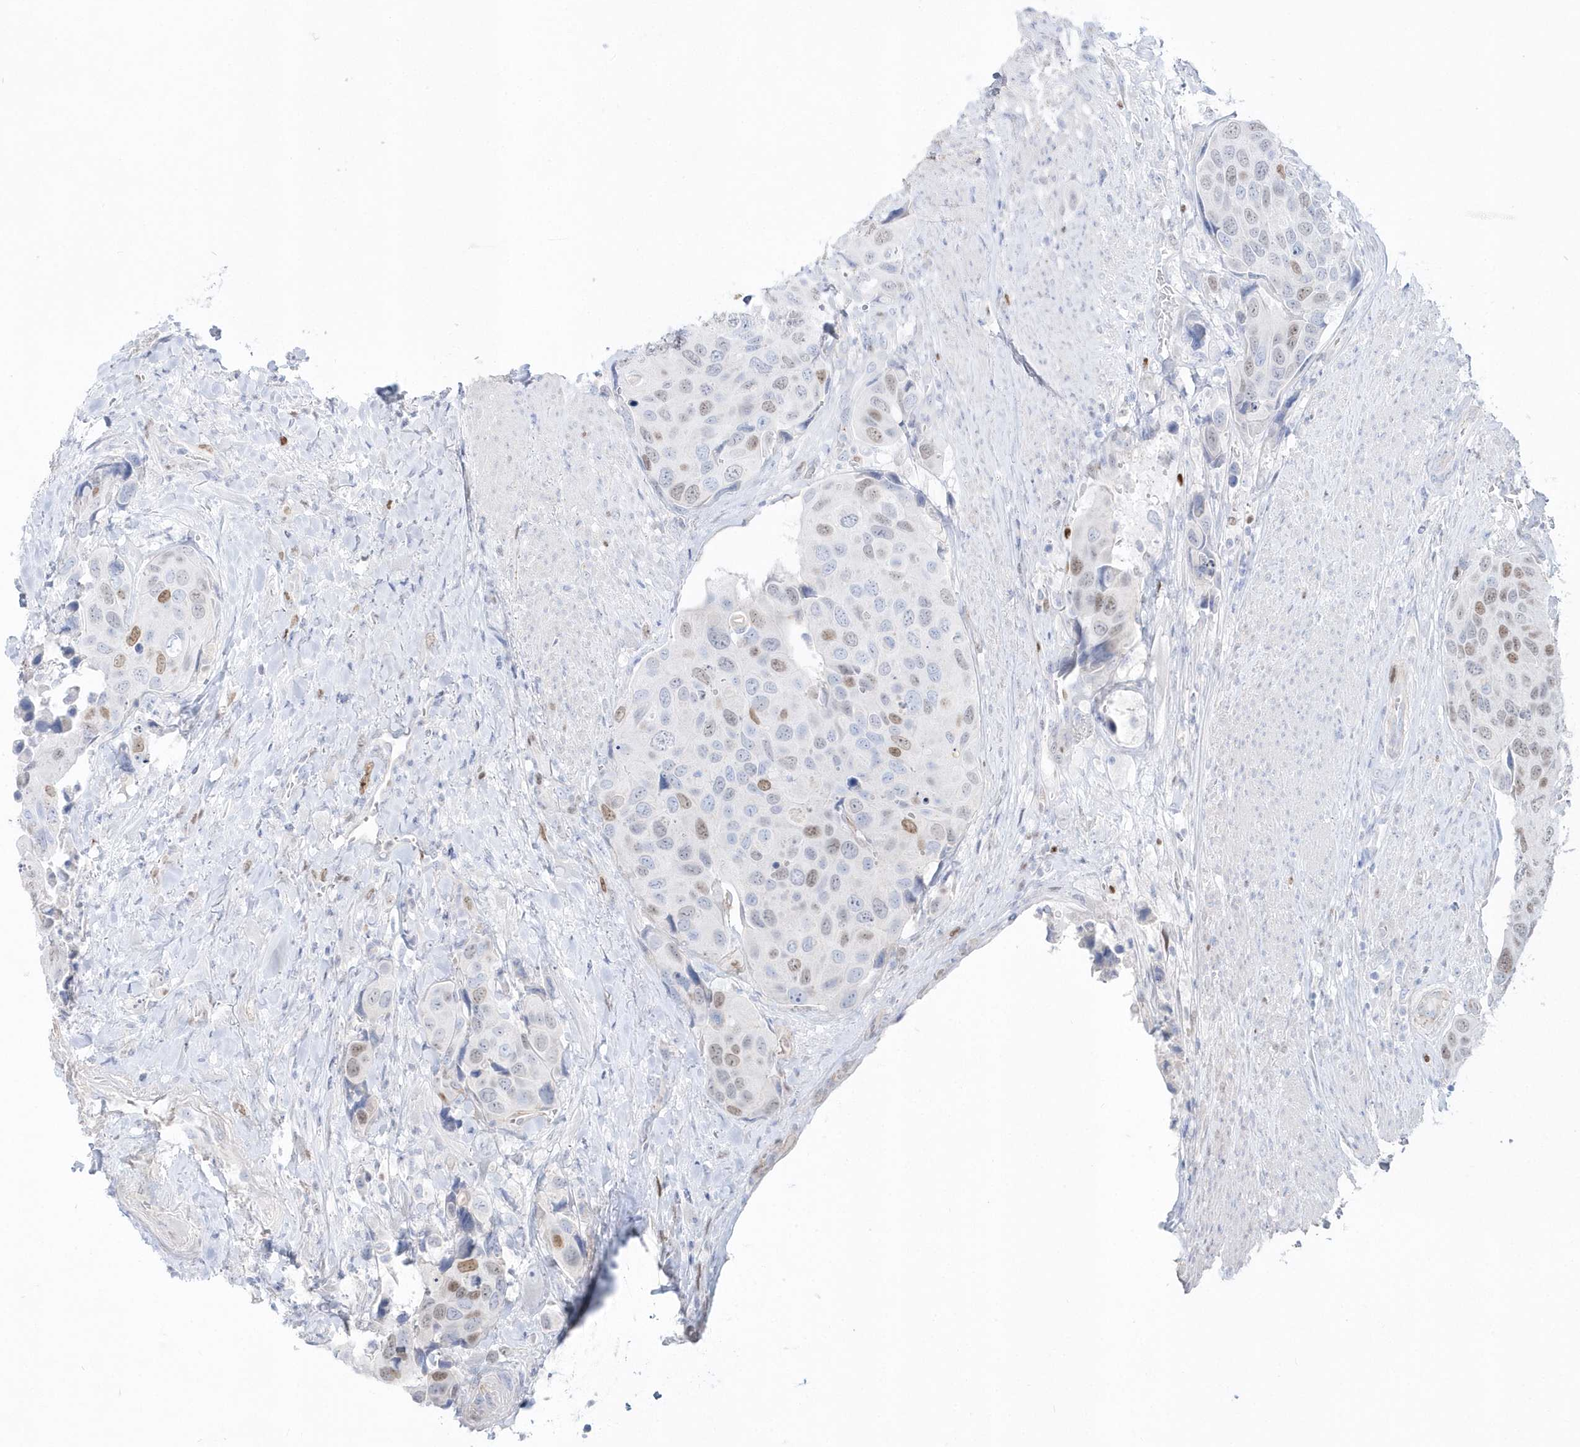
{"staining": {"intensity": "moderate", "quantity": "25%-75%", "location": "nuclear"}, "tissue": "urothelial cancer", "cell_type": "Tumor cells", "image_type": "cancer", "snomed": [{"axis": "morphology", "description": "Urothelial carcinoma, High grade"}, {"axis": "topography", "description": "Urinary bladder"}], "caption": "Immunohistochemical staining of high-grade urothelial carcinoma shows medium levels of moderate nuclear protein positivity in approximately 25%-75% of tumor cells. The protein is stained brown, and the nuclei are stained in blue (DAB IHC with brightfield microscopy, high magnification).", "gene": "TMCO6", "patient": {"sex": "male", "age": 74}}